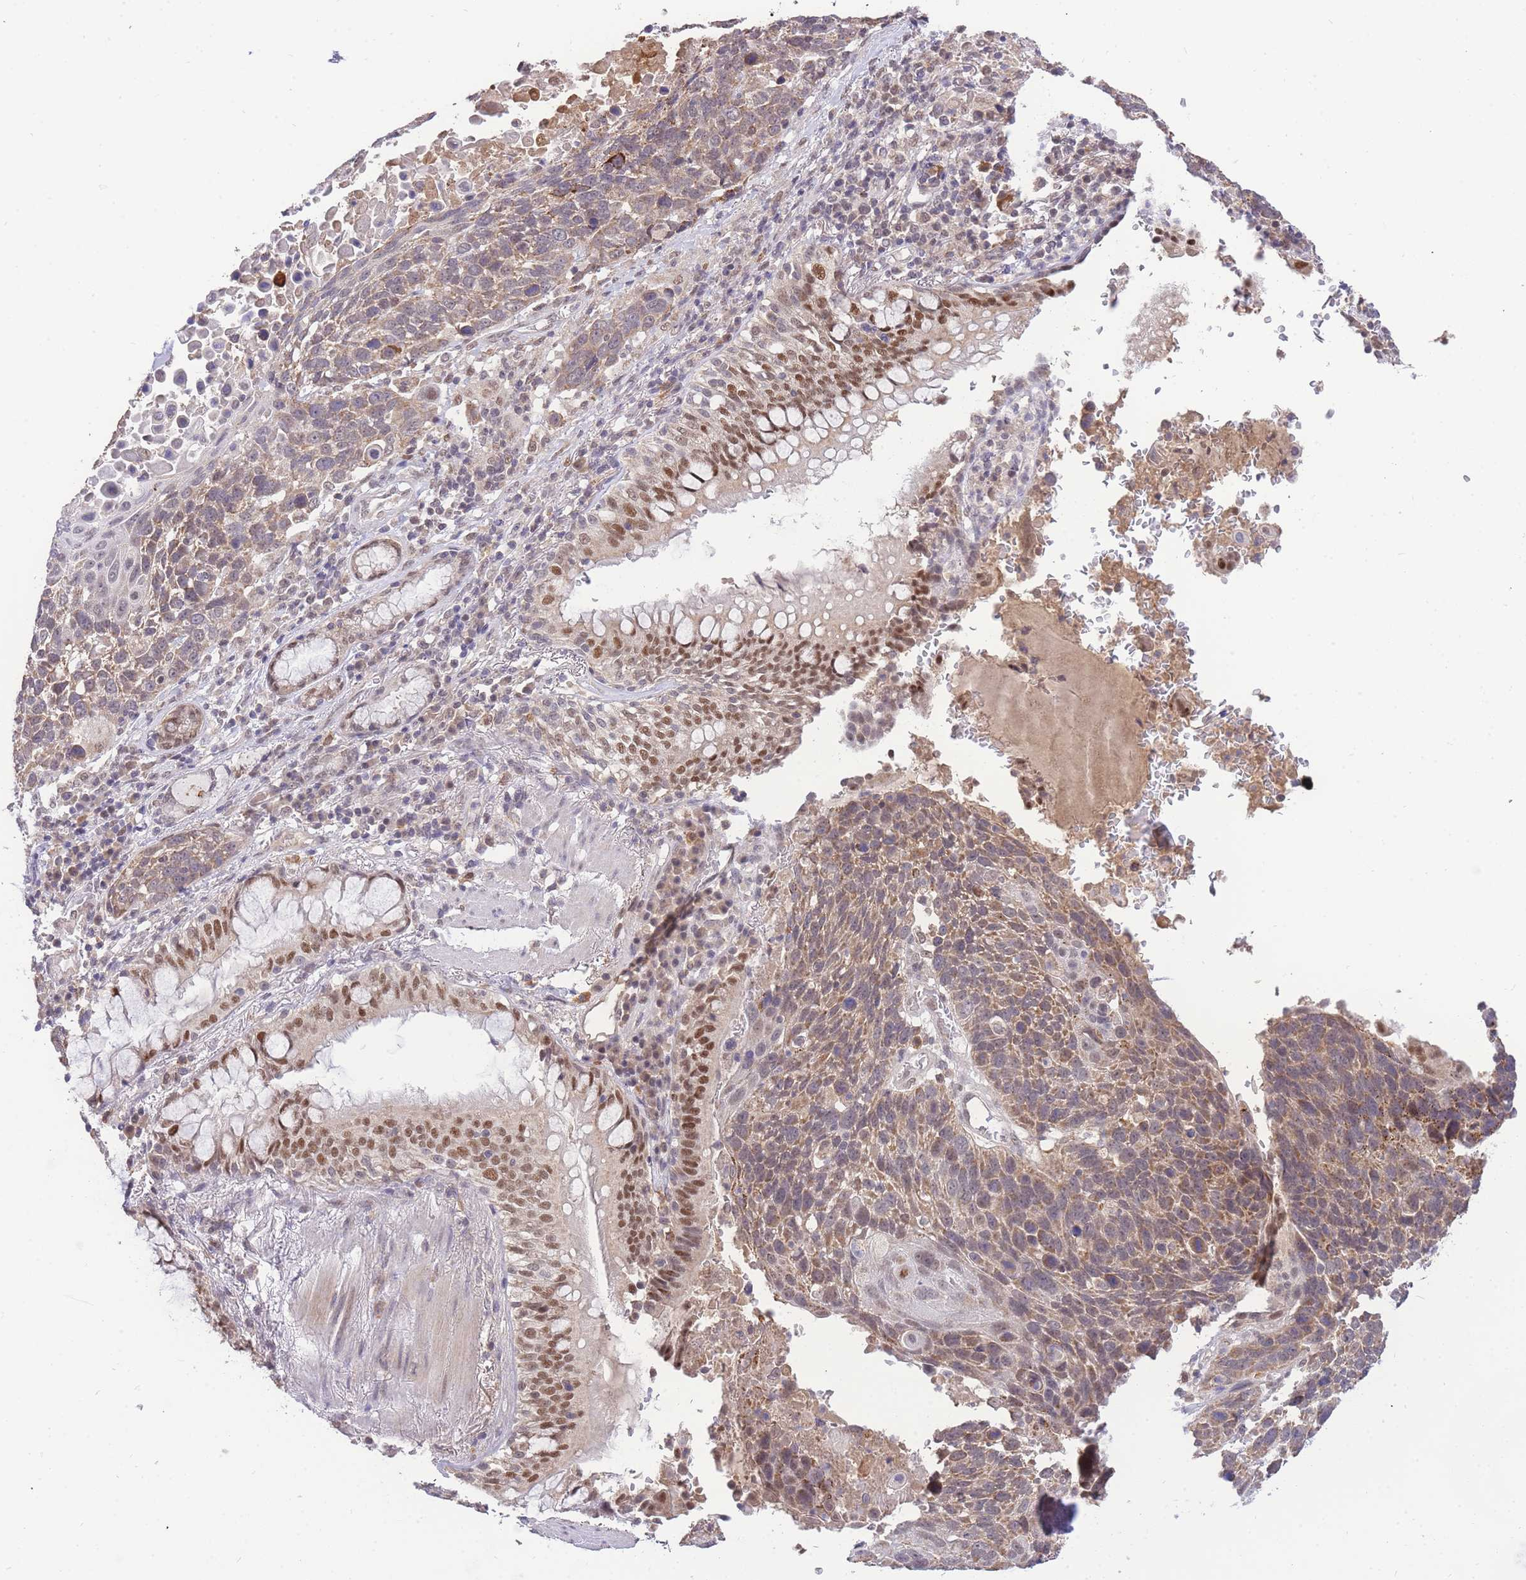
{"staining": {"intensity": "moderate", "quantity": ">75%", "location": "cytoplasmic/membranous"}, "tissue": "lung cancer", "cell_type": "Tumor cells", "image_type": "cancer", "snomed": [{"axis": "morphology", "description": "Squamous cell carcinoma, NOS"}, {"axis": "topography", "description": "Lung"}], "caption": "Squamous cell carcinoma (lung) stained with DAB (3,3'-diaminobenzidine) immunohistochemistry (IHC) reveals medium levels of moderate cytoplasmic/membranous staining in about >75% of tumor cells.", "gene": "PUS10", "patient": {"sex": "male", "age": 66}}